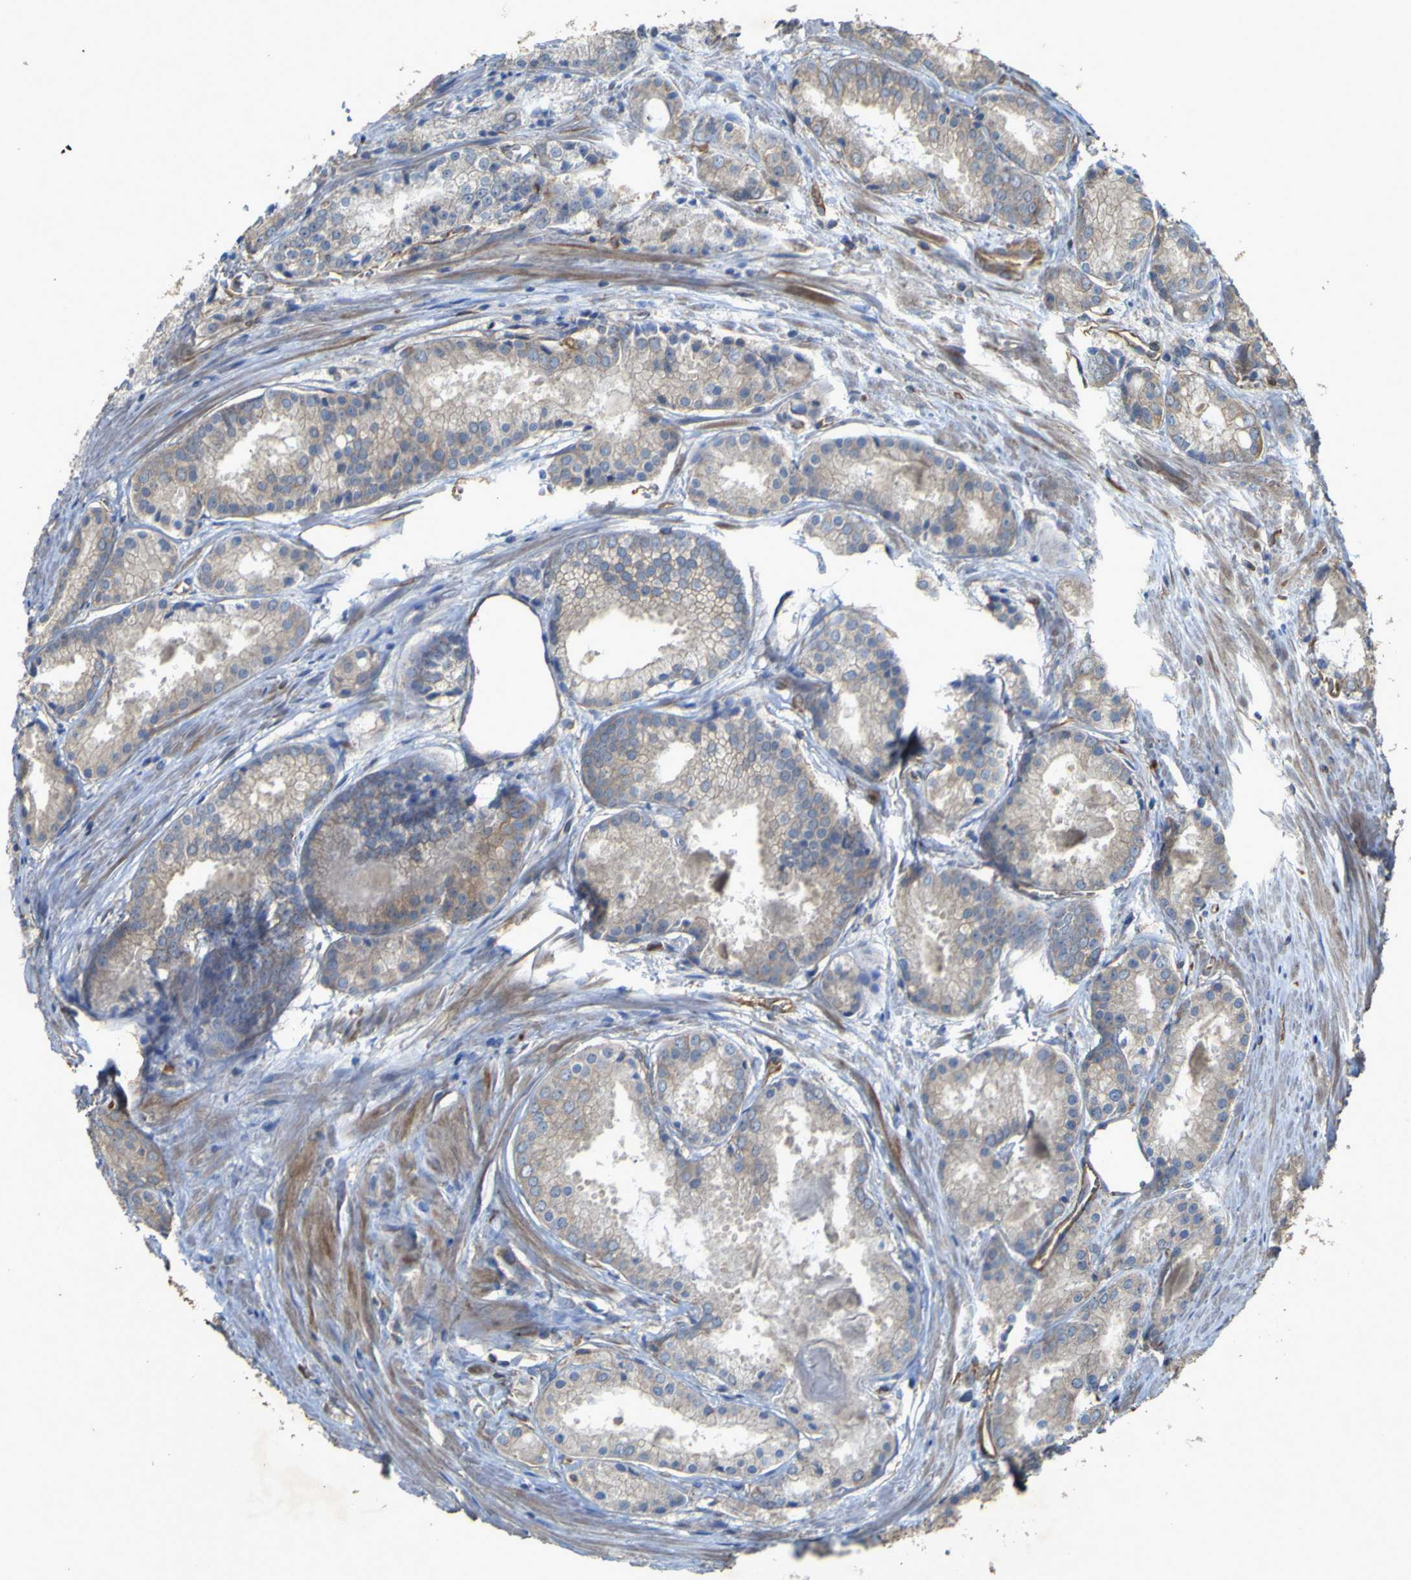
{"staining": {"intensity": "weak", "quantity": "<25%", "location": "cytoplasmic/membranous"}, "tissue": "prostate cancer", "cell_type": "Tumor cells", "image_type": "cancer", "snomed": [{"axis": "morphology", "description": "Adenocarcinoma, Low grade"}, {"axis": "topography", "description": "Prostate"}], "caption": "High power microscopy photomicrograph of an immunohistochemistry micrograph of prostate cancer (adenocarcinoma (low-grade)), revealing no significant expression in tumor cells.", "gene": "TNFSF15", "patient": {"sex": "male", "age": 64}}